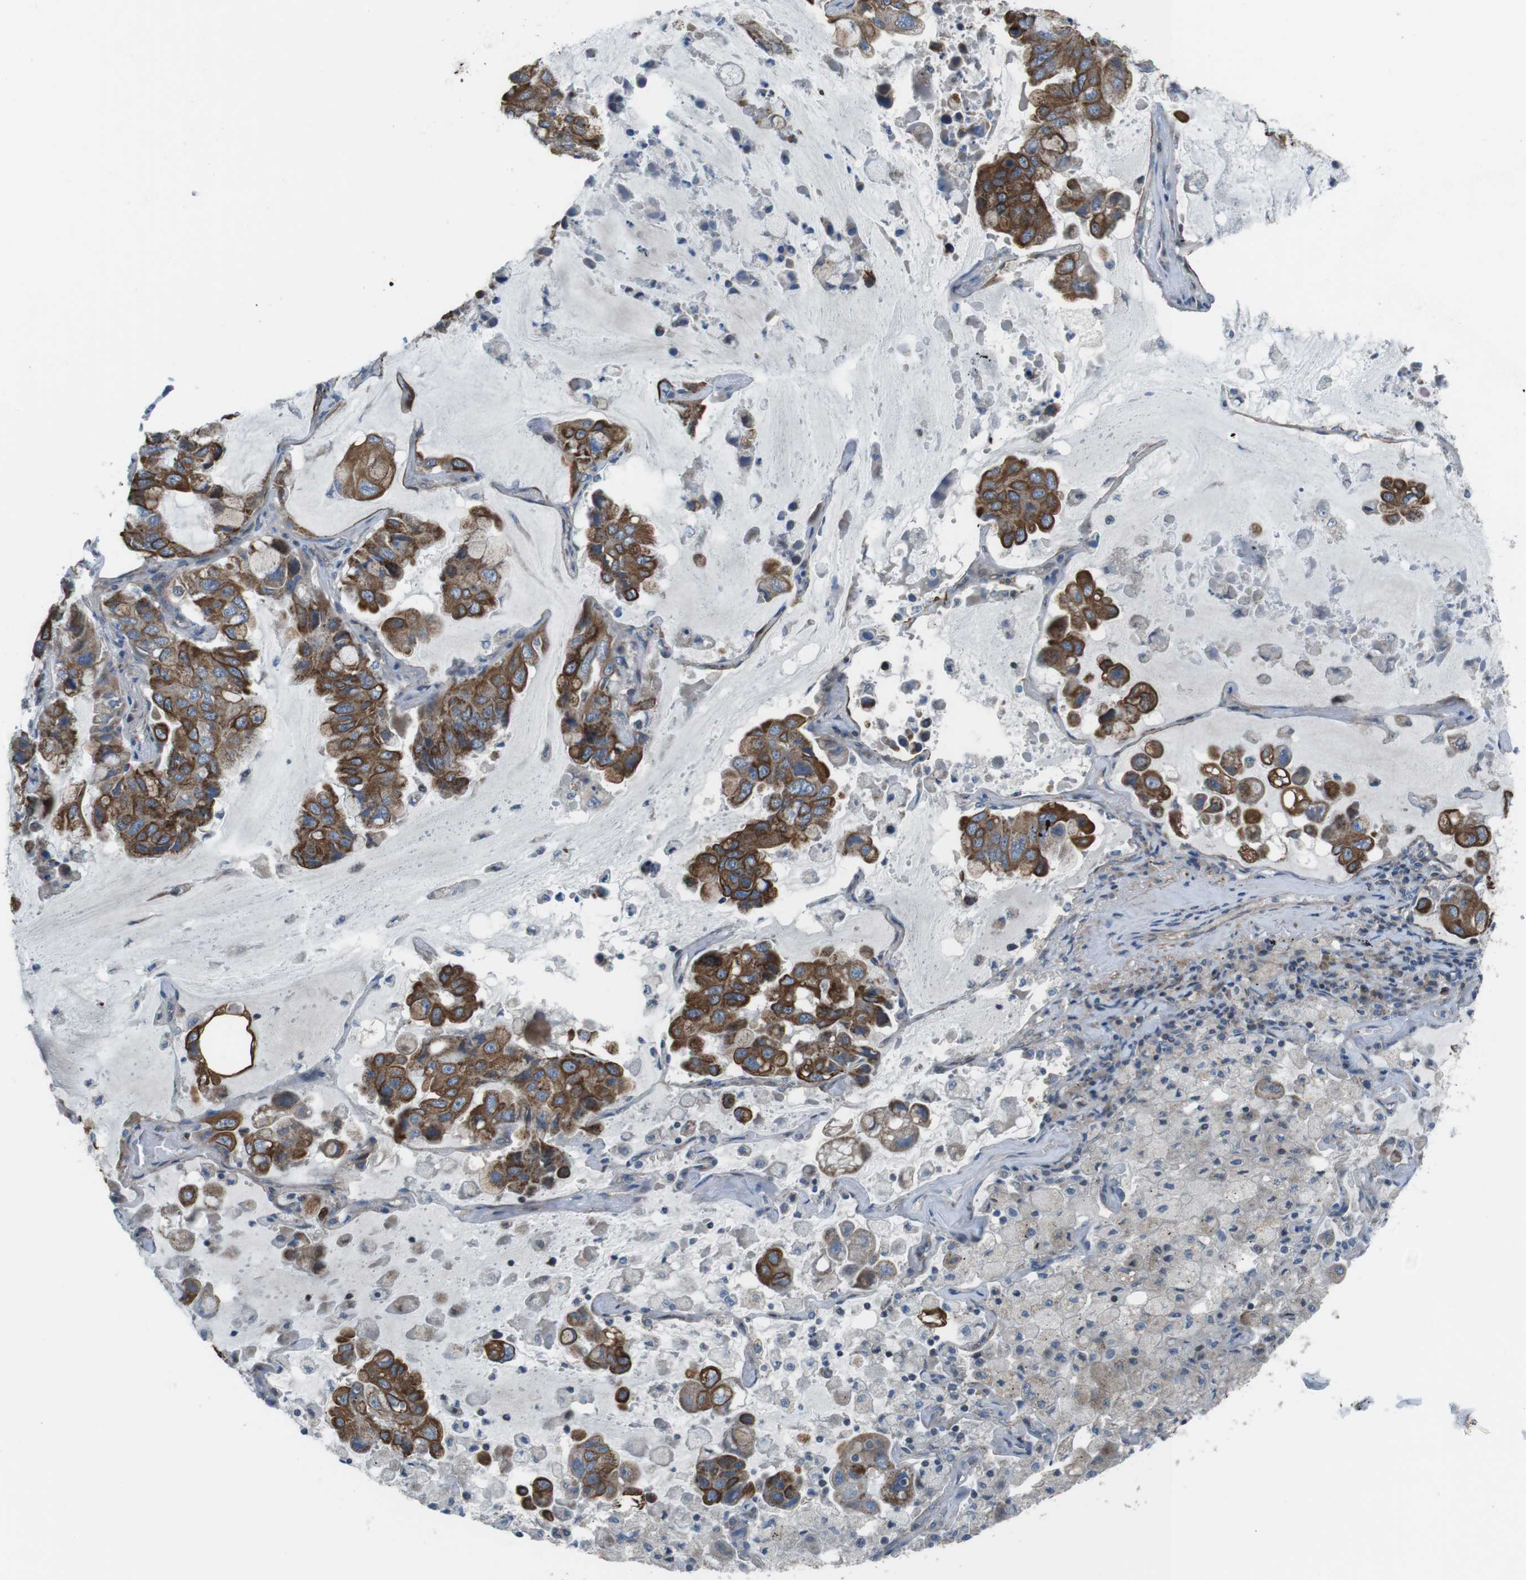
{"staining": {"intensity": "strong", "quantity": ">75%", "location": "cytoplasmic/membranous"}, "tissue": "lung cancer", "cell_type": "Tumor cells", "image_type": "cancer", "snomed": [{"axis": "morphology", "description": "Adenocarcinoma, NOS"}, {"axis": "topography", "description": "Lung"}], "caption": "Brown immunohistochemical staining in human lung adenocarcinoma demonstrates strong cytoplasmic/membranous expression in about >75% of tumor cells.", "gene": "FAM174B", "patient": {"sex": "male", "age": 64}}